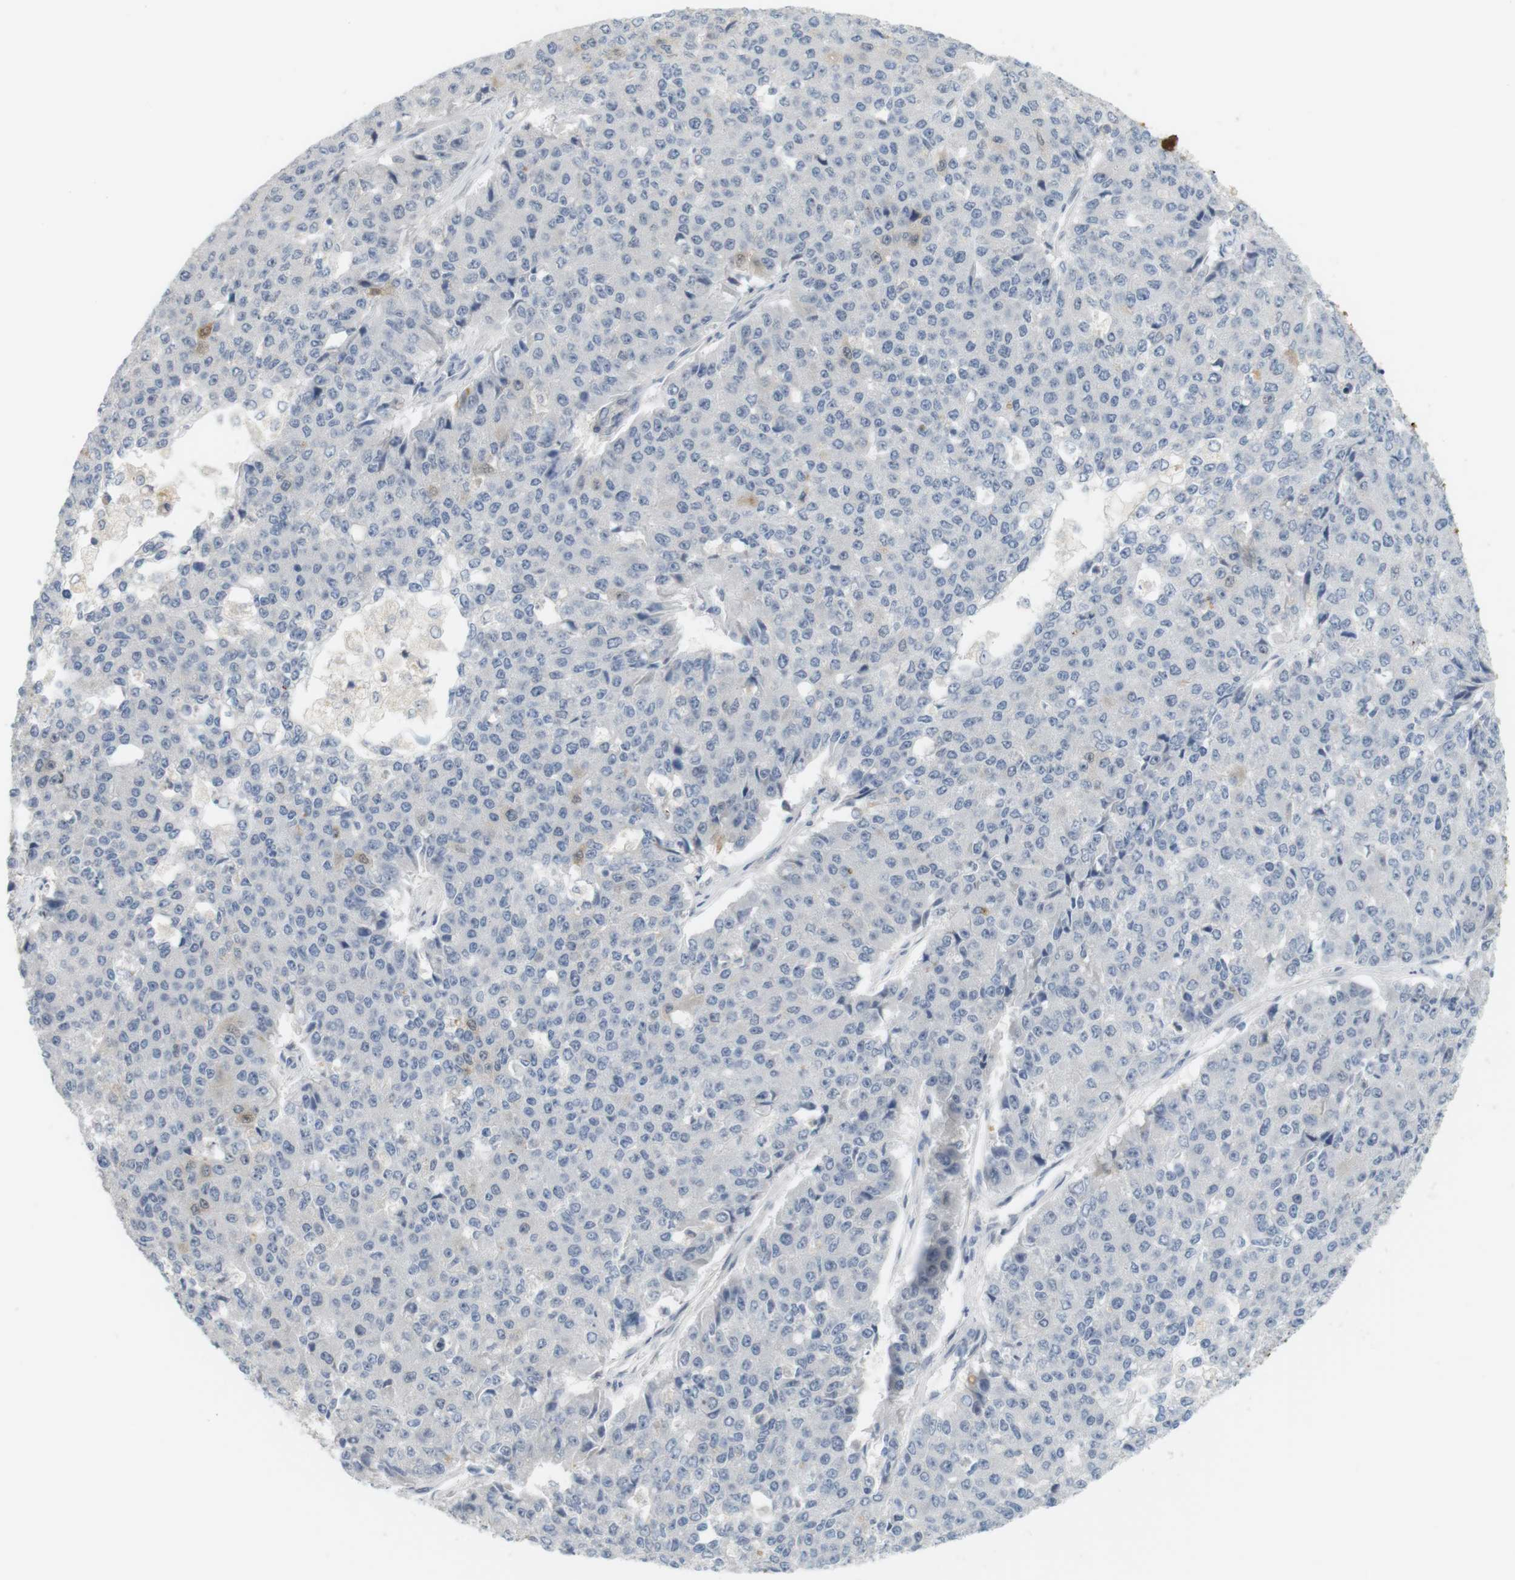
{"staining": {"intensity": "negative", "quantity": "none", "location": "none"}, "tissue": "pancreatic cancer", "cell_type": "Tumor cells", "image_type": "cancer", "snomed": [{"axis": "morphology", "description": "Adenocarcinoma, NOS"}, {"axis": "topography", "description": "Pancreas"}], "caption": "Histopathology image shows no significant protein positivity in tumor cells of pancreatic cancer (adenocarcinoma).", "gene": "CREB3L2", "patient": {"sex": "male", "age": 50}}